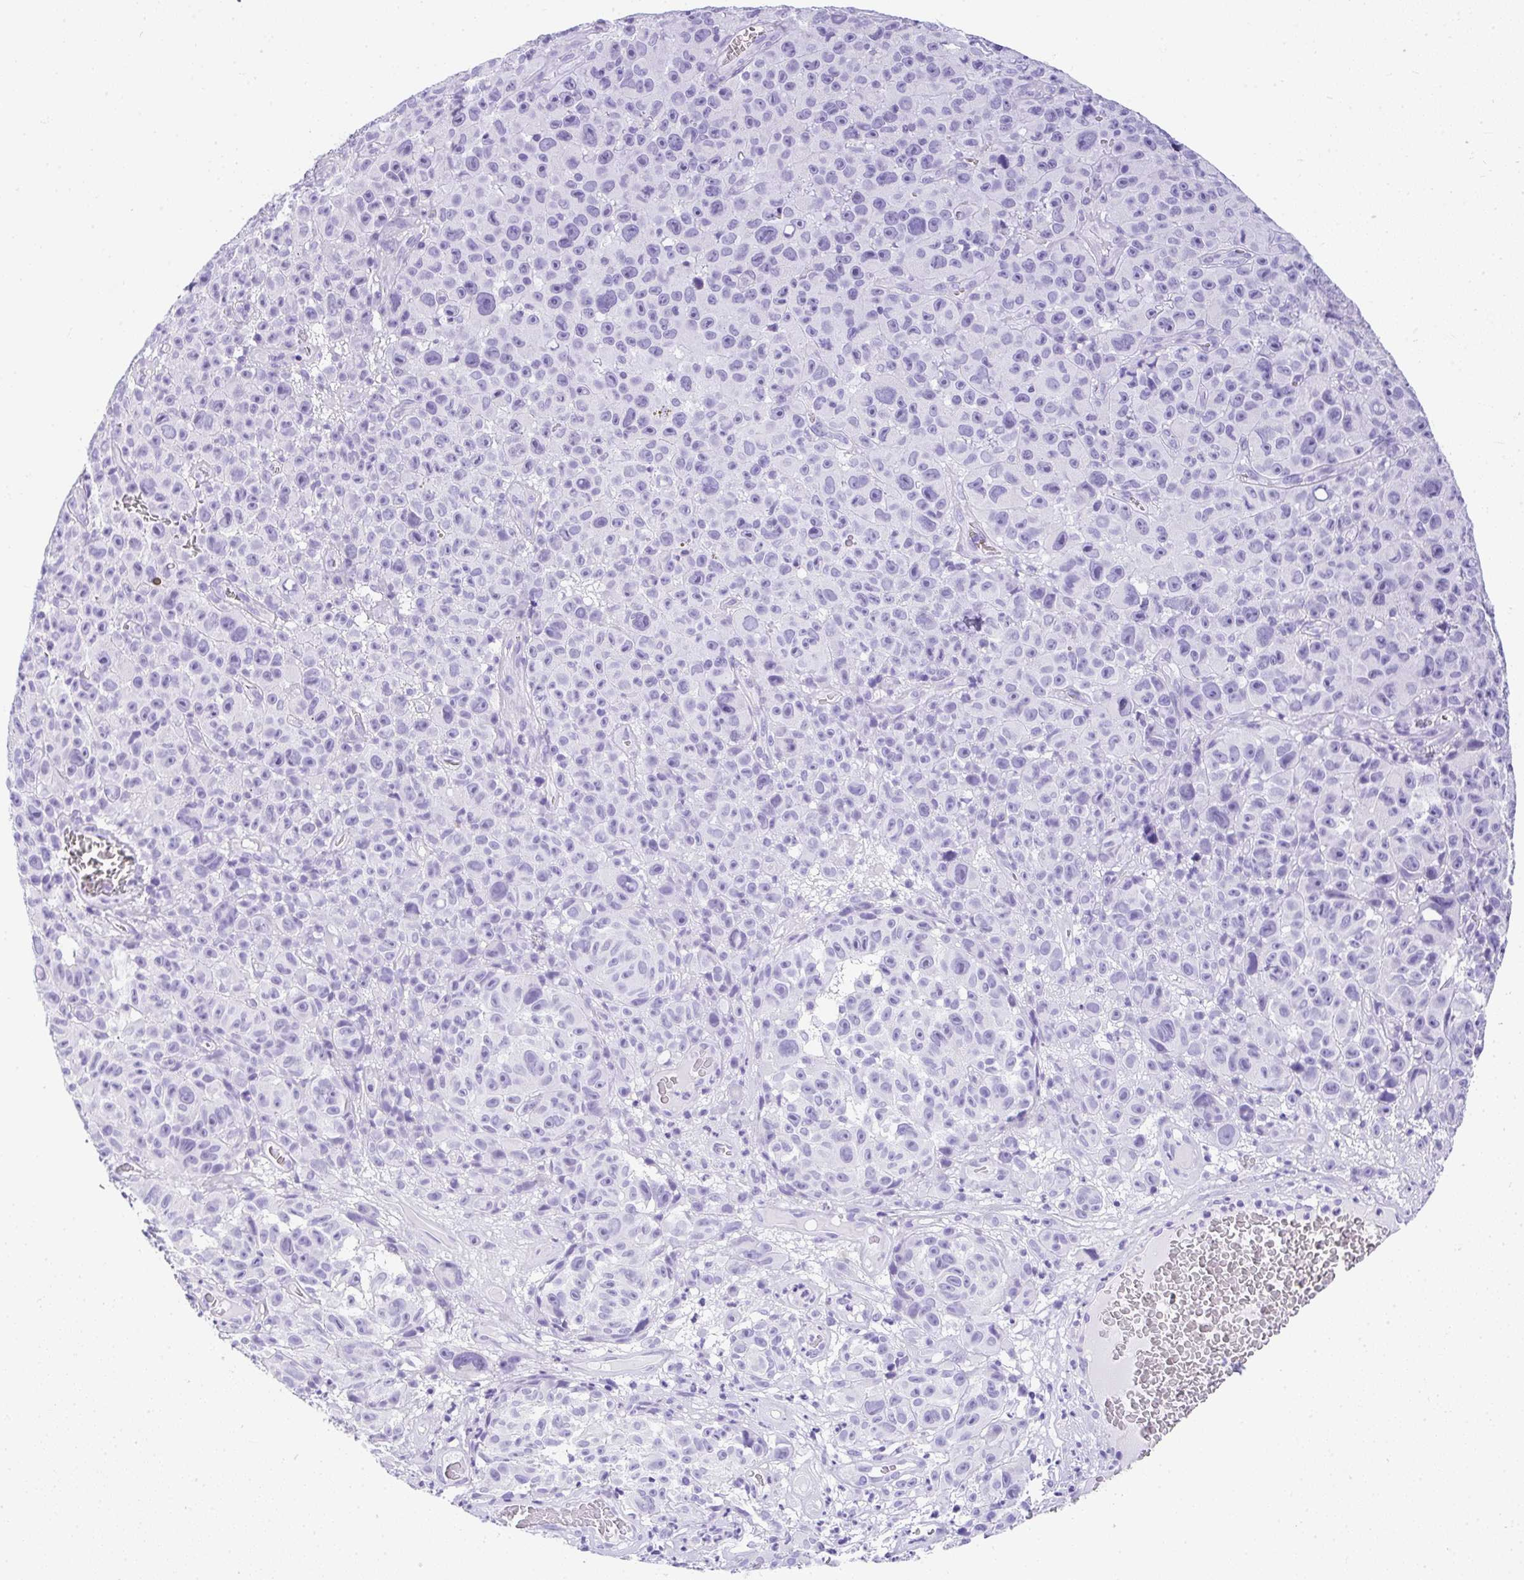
{"staining": {"intensity": "negative", "quantity": "none", "location": "none"}, "tissue": "melanoma", "cell_type": "Tumor cells", "image_type": "cancer", "snomed": [{"axis": "morphology", "description": "Malignant melanoma, NOS"}, {"axis": "topography", "description": "Skin"}], "caption": "Immunohistochemistry (IHC) image of human malignant melanoma stained for a protein (brown), which reveals no positivity in tumor cells.", "gene": "AVIL", "patient": {"sex": "female", "age": 82}}